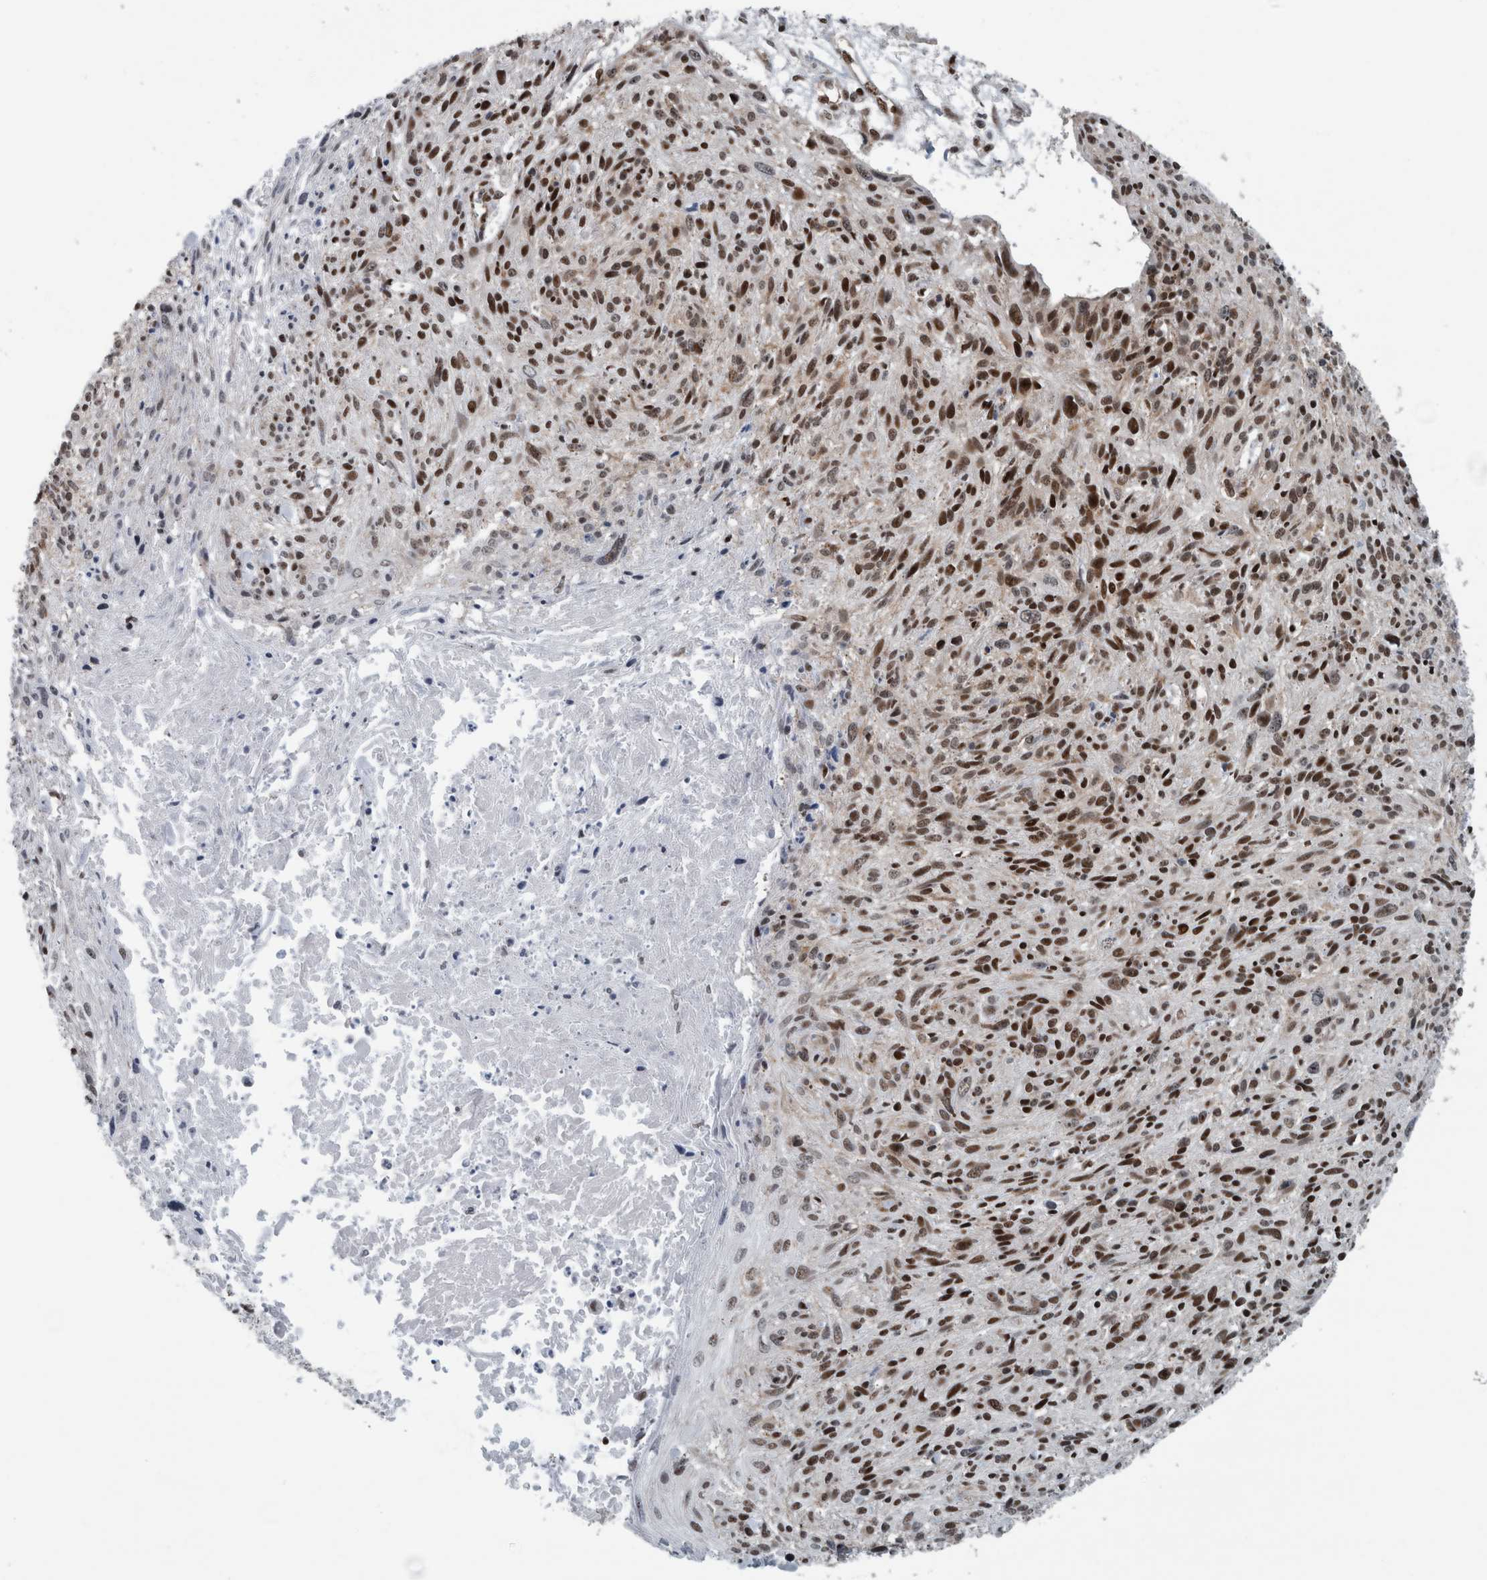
{"staining": {"intensity": "strong", "quantity": "25%-75%", "location": "nuclear"}, "tissue": "cervical cancer", "cell_type": "Tumor cells", "image_type": "cancer", "snomed": [{"axis": "morphology", "description": "Squamous cell carcinoma, NOS"}, {"axis": "topography", "description": "Cervix"}], "caption": "The micrograph displays staining of squamous cell carcinoma (cervical), revealing strong nuclear protein expression (brown color) within tumor cells.", "gene": "DNMT3A", "patient": {"sex": "female", "age": 51}}